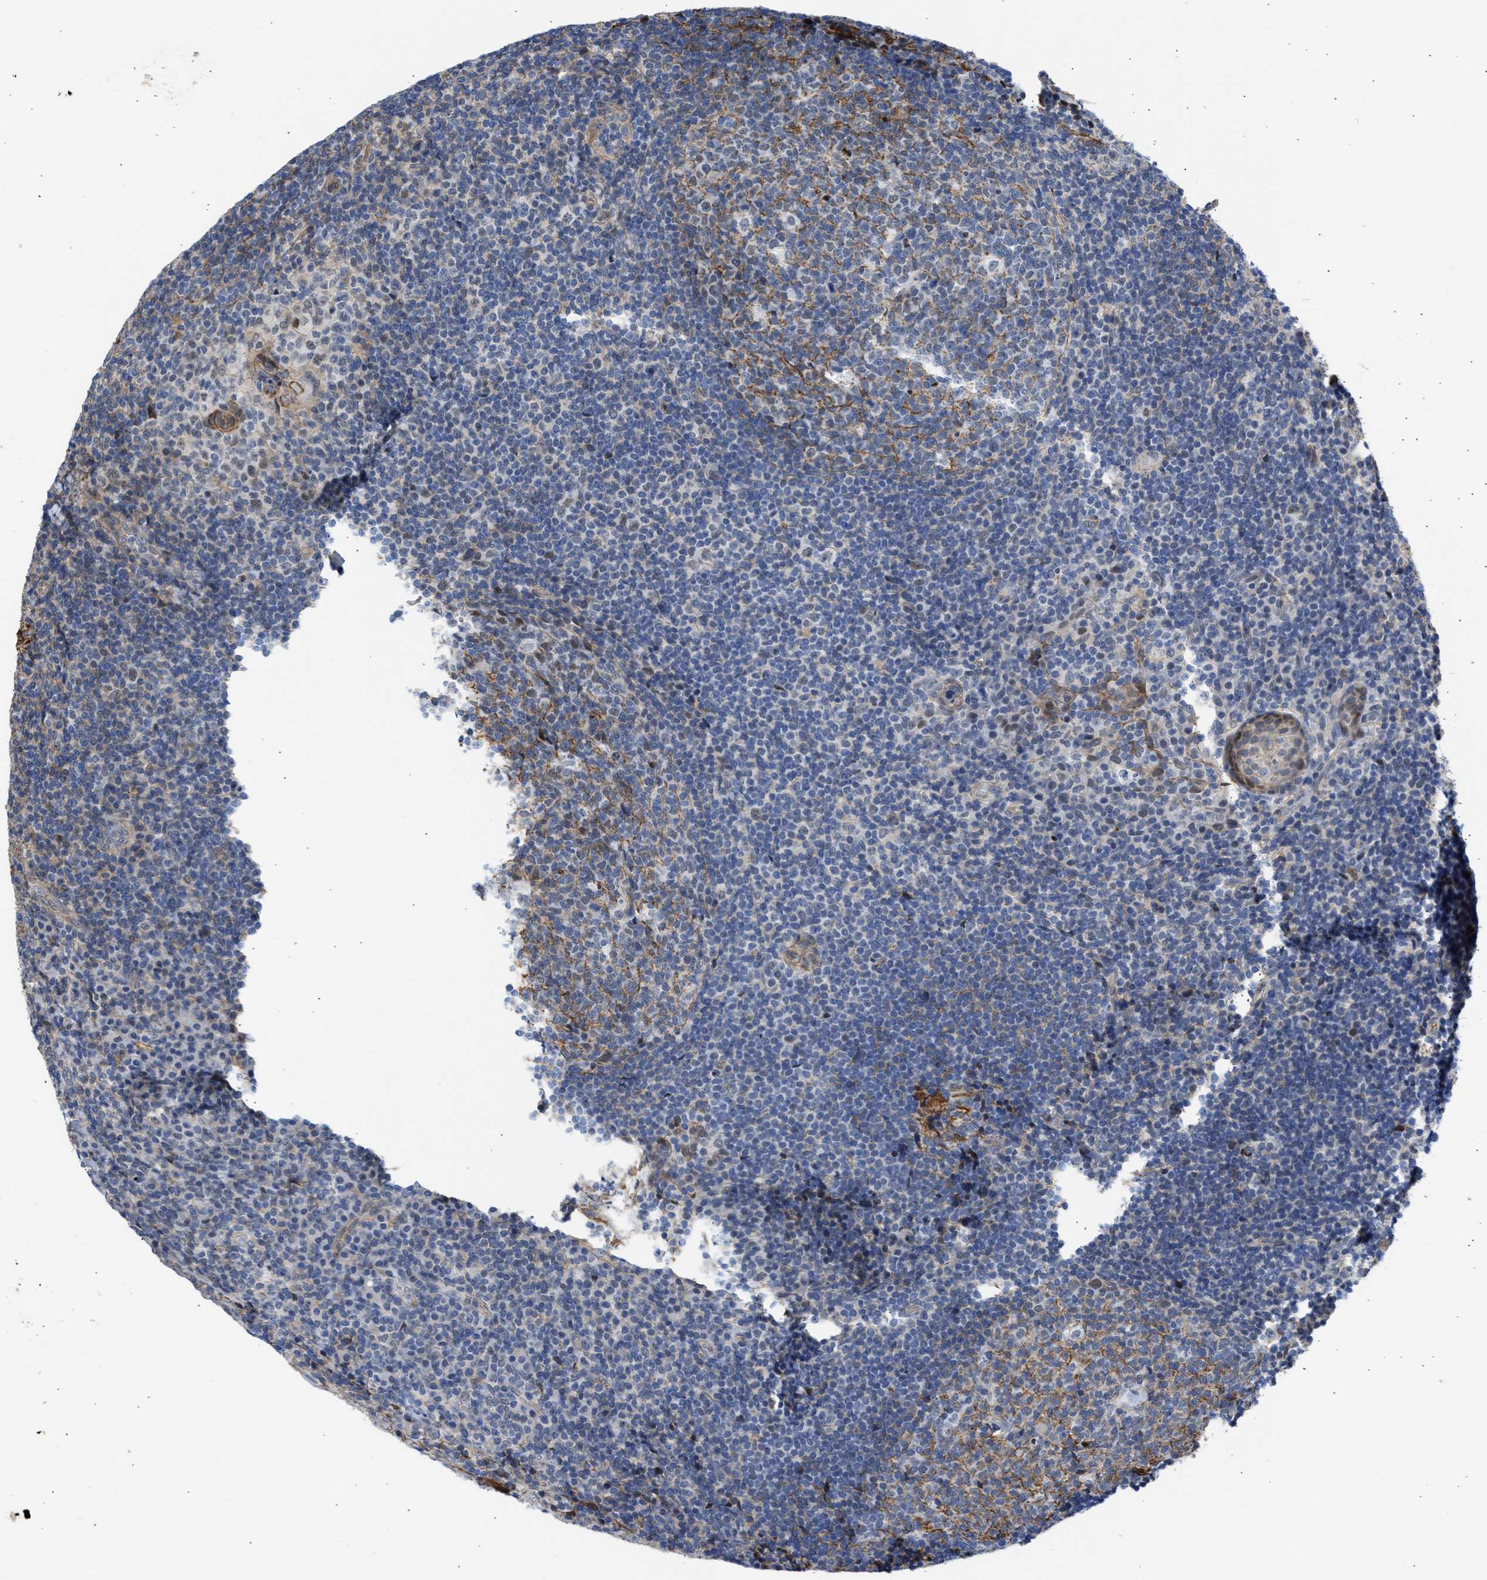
{"staining": {"intensity": "moderate", "quantity": "<25%", "location": "cytoplasmic/membranous"}, "tissue": "tonsil", "cell_type": "Germinal center cells", "image_type": "normal", "snomed": [{"axis": "morphology", "description": "Normal tissue, NOS"}, {"axis": "topography", "description": "Tonsil"}], "caption": "Immunohistochemical staining of benign human tonsil reveals <25% levels of moderate cytoplasmic/membranous protein expression in approximately <25% of germinal center cells. Immunohistochemistry (ihc) stains the protein in brown and the nuclei are stained blue.", "gene": "MAS1L", "patient": {"sex": "male", "age": 37}}